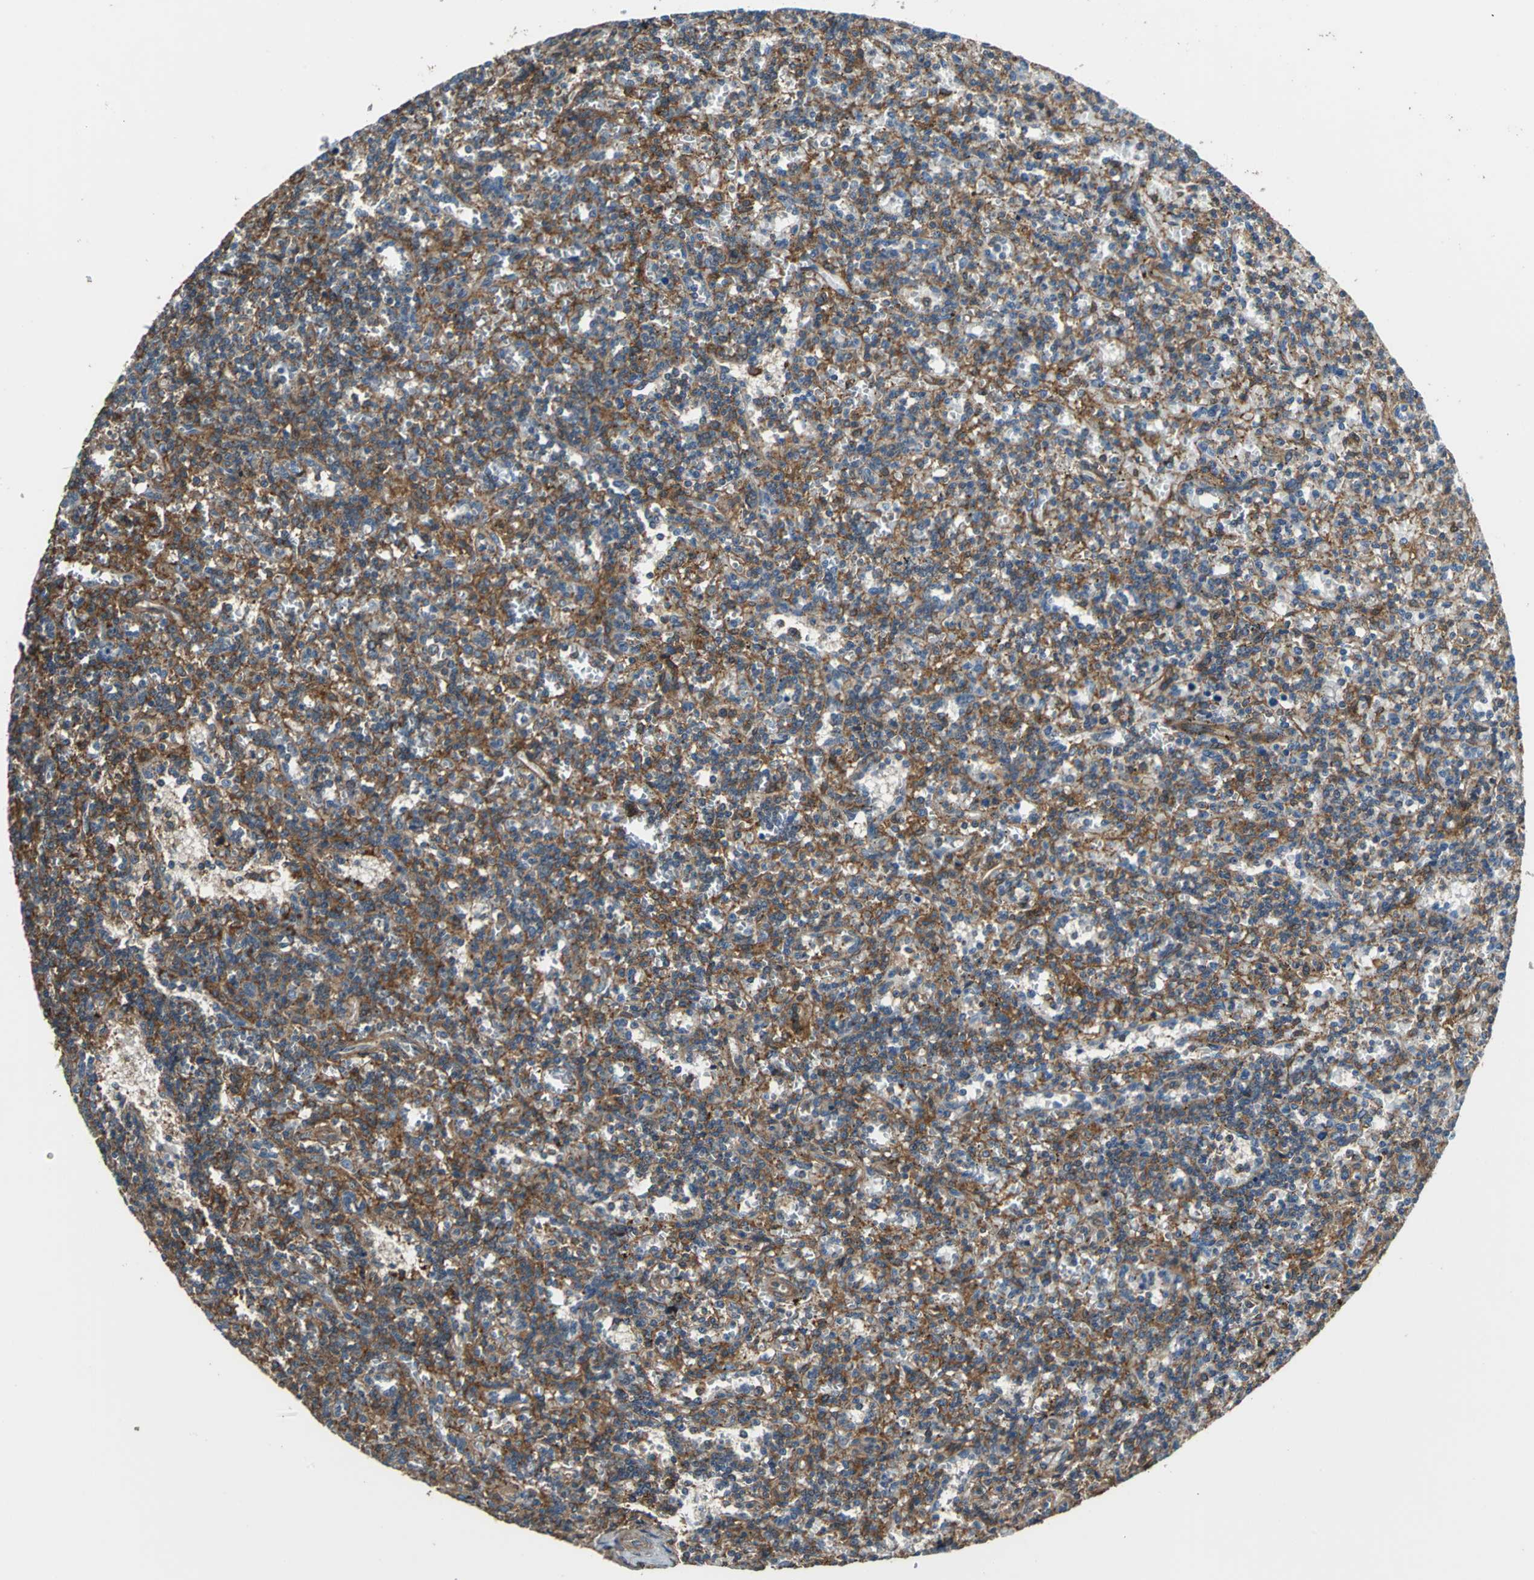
{"staining": {"intensity": "moderate", "quantity": ">75%", "location": "cytoplasmic/membranous"}, "tissue": "lymphoma", "cell_type": "Tumor cells", "image_type": "cancer", "snomed": [{"axis": "morphology", "description": "Malignant lymphoma, non-Hodgkin's type, Low grade"}, {"axis": "topography", "description": "Spleen"}], "caption": "Immunohistochemical staining of low-grade malignant lymphoma, non-Hodgkin's type exhibits medium levels of moderate cytoplasmic/membranous protein staining in approximately >75% of tumor cells. (DAB (3,3'-diaminobenzidine) IHC with brightfield microscopy, high magnification).", "gene": "PARVA", "patient": {"sex": "male", "age": 73}}